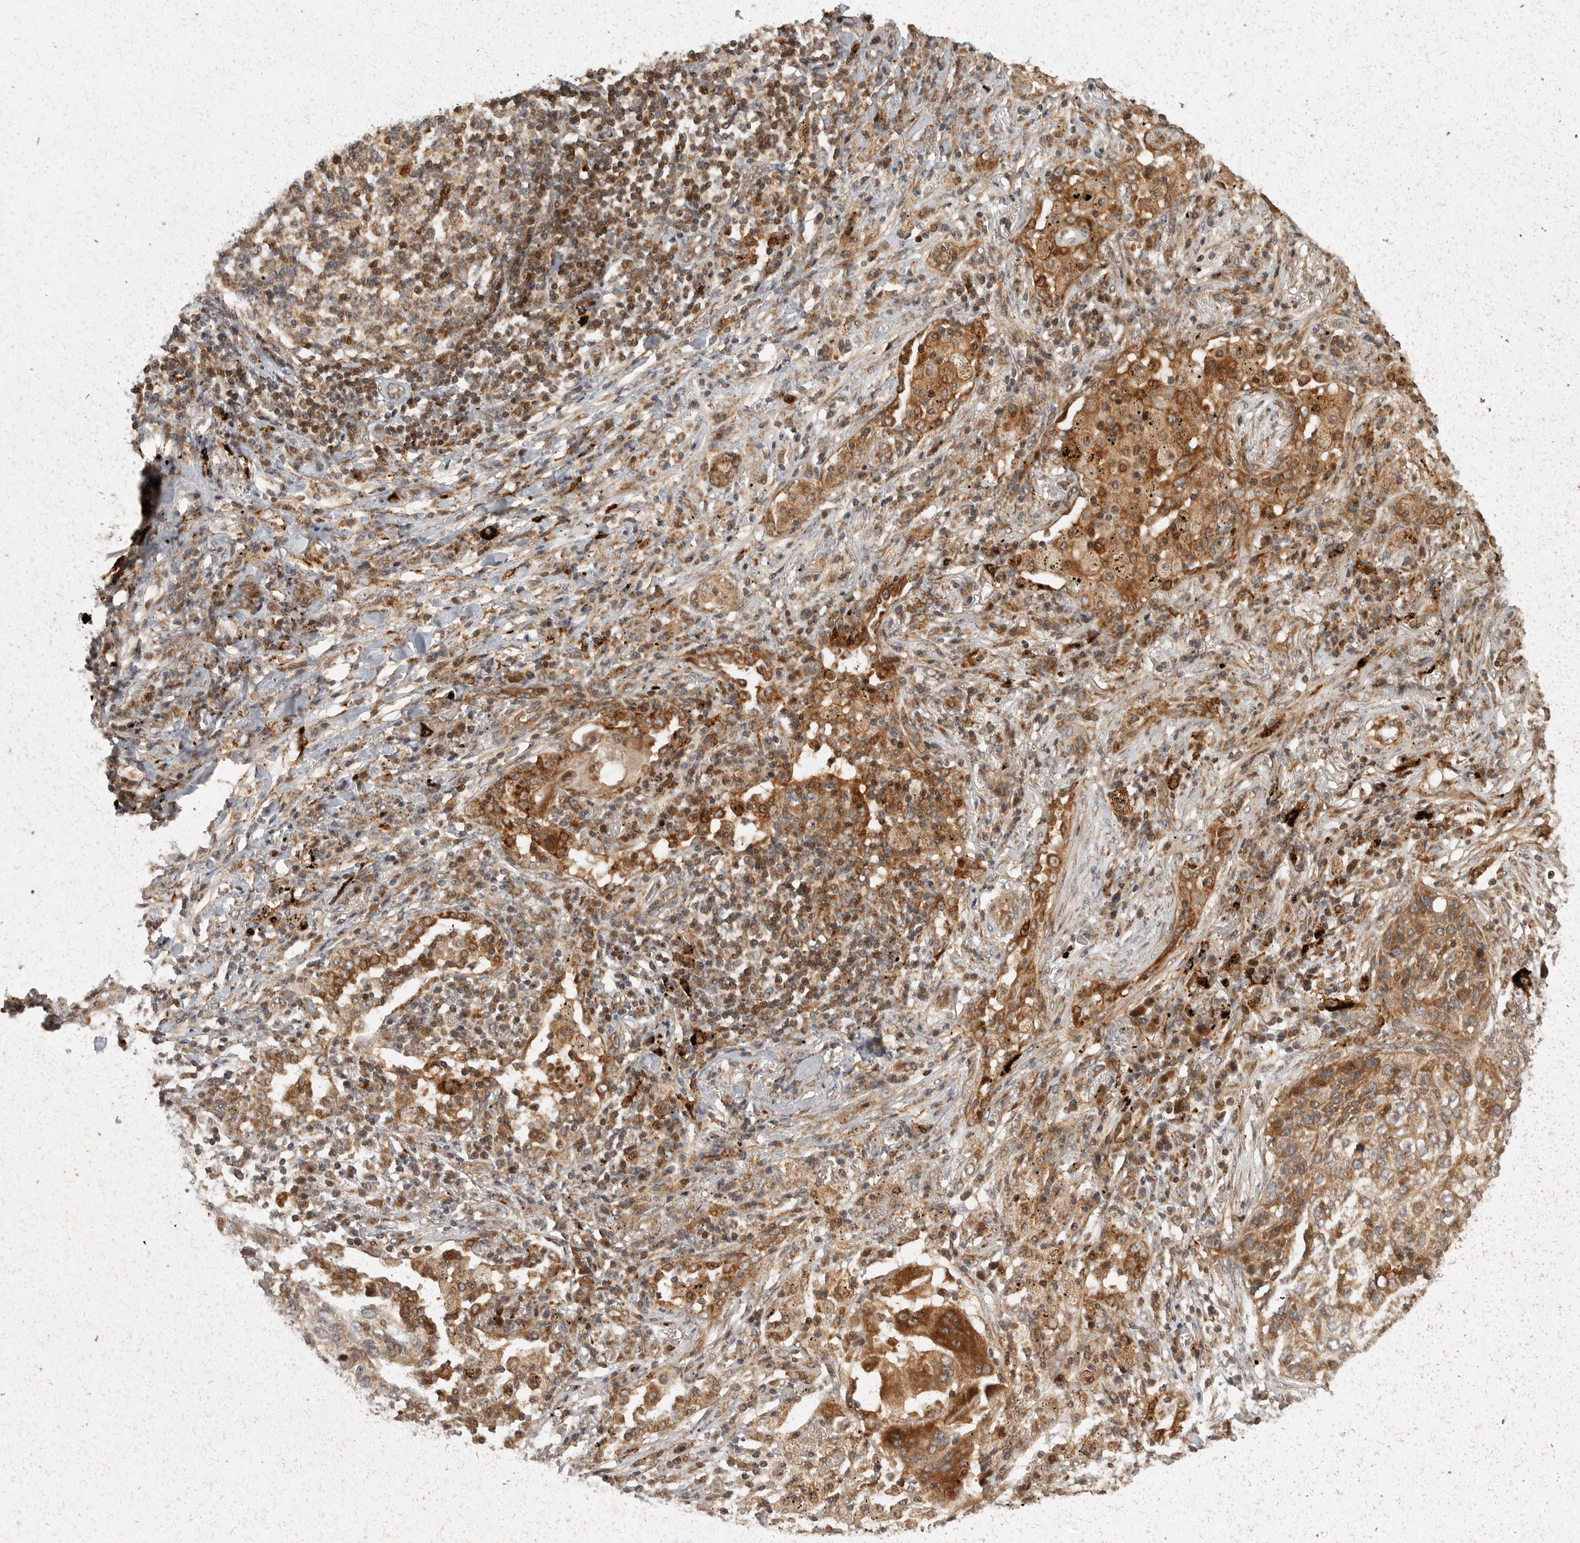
{"staining": {"intensity": "strong", "quantity": "25%-75%", "location": "cytoplasmic/membranous,nuclear"}, "tissue": "lung cancer", "cell_type": "Tumor cells", "image_type": "cancer", "snomed": [{"axis": "morphology", "description": "Squamous cell carcinoma, NOS"}, {"axis": "topography", "description": "Lung"}], "caption": "DAB immunohistochemical staining of human lung cancer (squamous cell carcinoma) demonstrates strong cytoplasmic/membranous and nuclear protein staining in about 25%-75% of tumor cells.", "gene": "SWT1", "patient": {"sex": "female", "age": 63}}